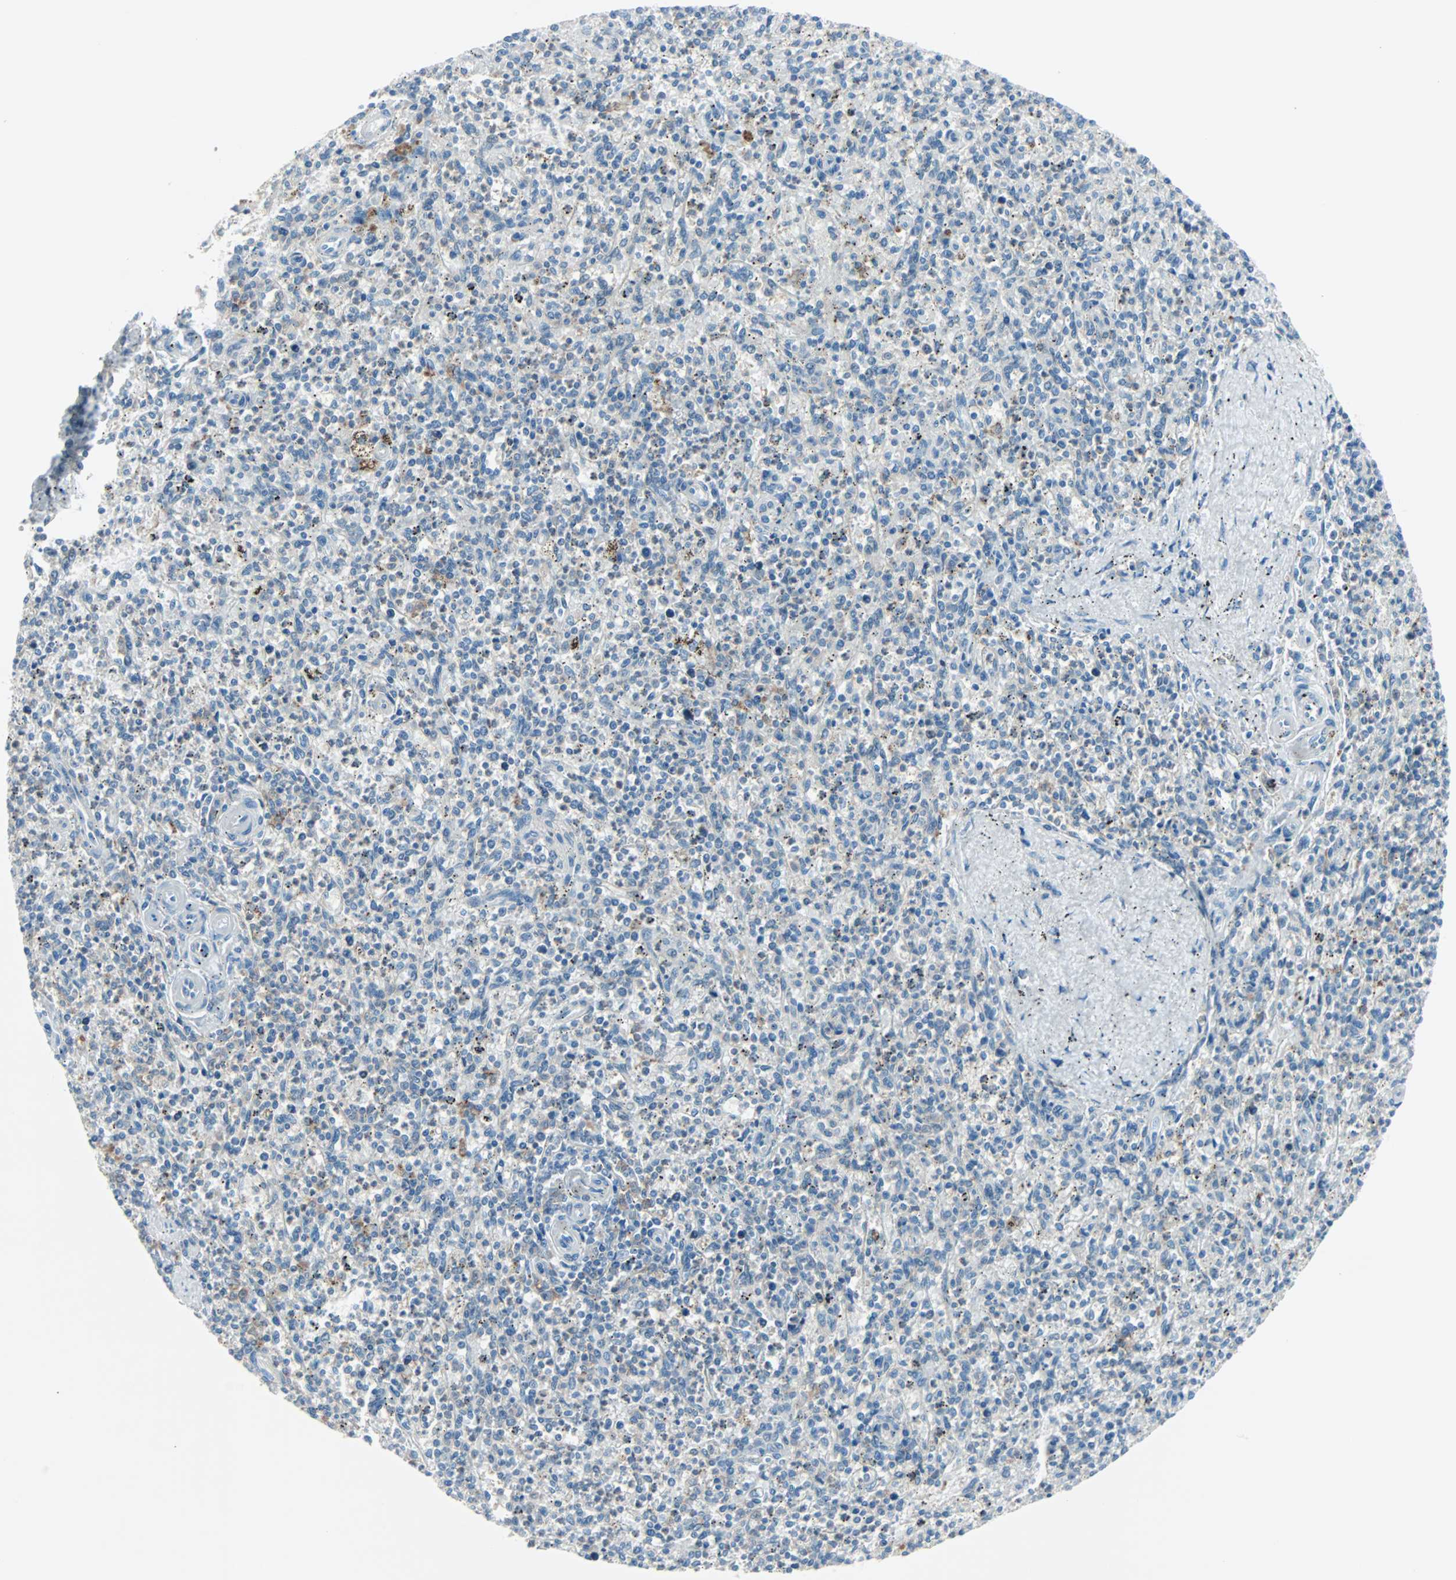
{"staining": {"intensity": "weak", "quantity": "<25%", "location": "cytoplasmic/membranous"}, "tissue": "spleen", "cell_type": "Cells in red pulp", "image_type": "normal", "snomed": [{"axis": "morphology", "description": "Normal tissue, NOS"}, {"axis": "topography", "description": "Spleen"}], "caption": "A high-resolution histopathology image shows immunohistochemistry (IHC) staining of benign spleen, which reveals no significant expression in cells in red pulp.", "gene": "SMIM8", "patient": {"sex": "male", "age": 72}}